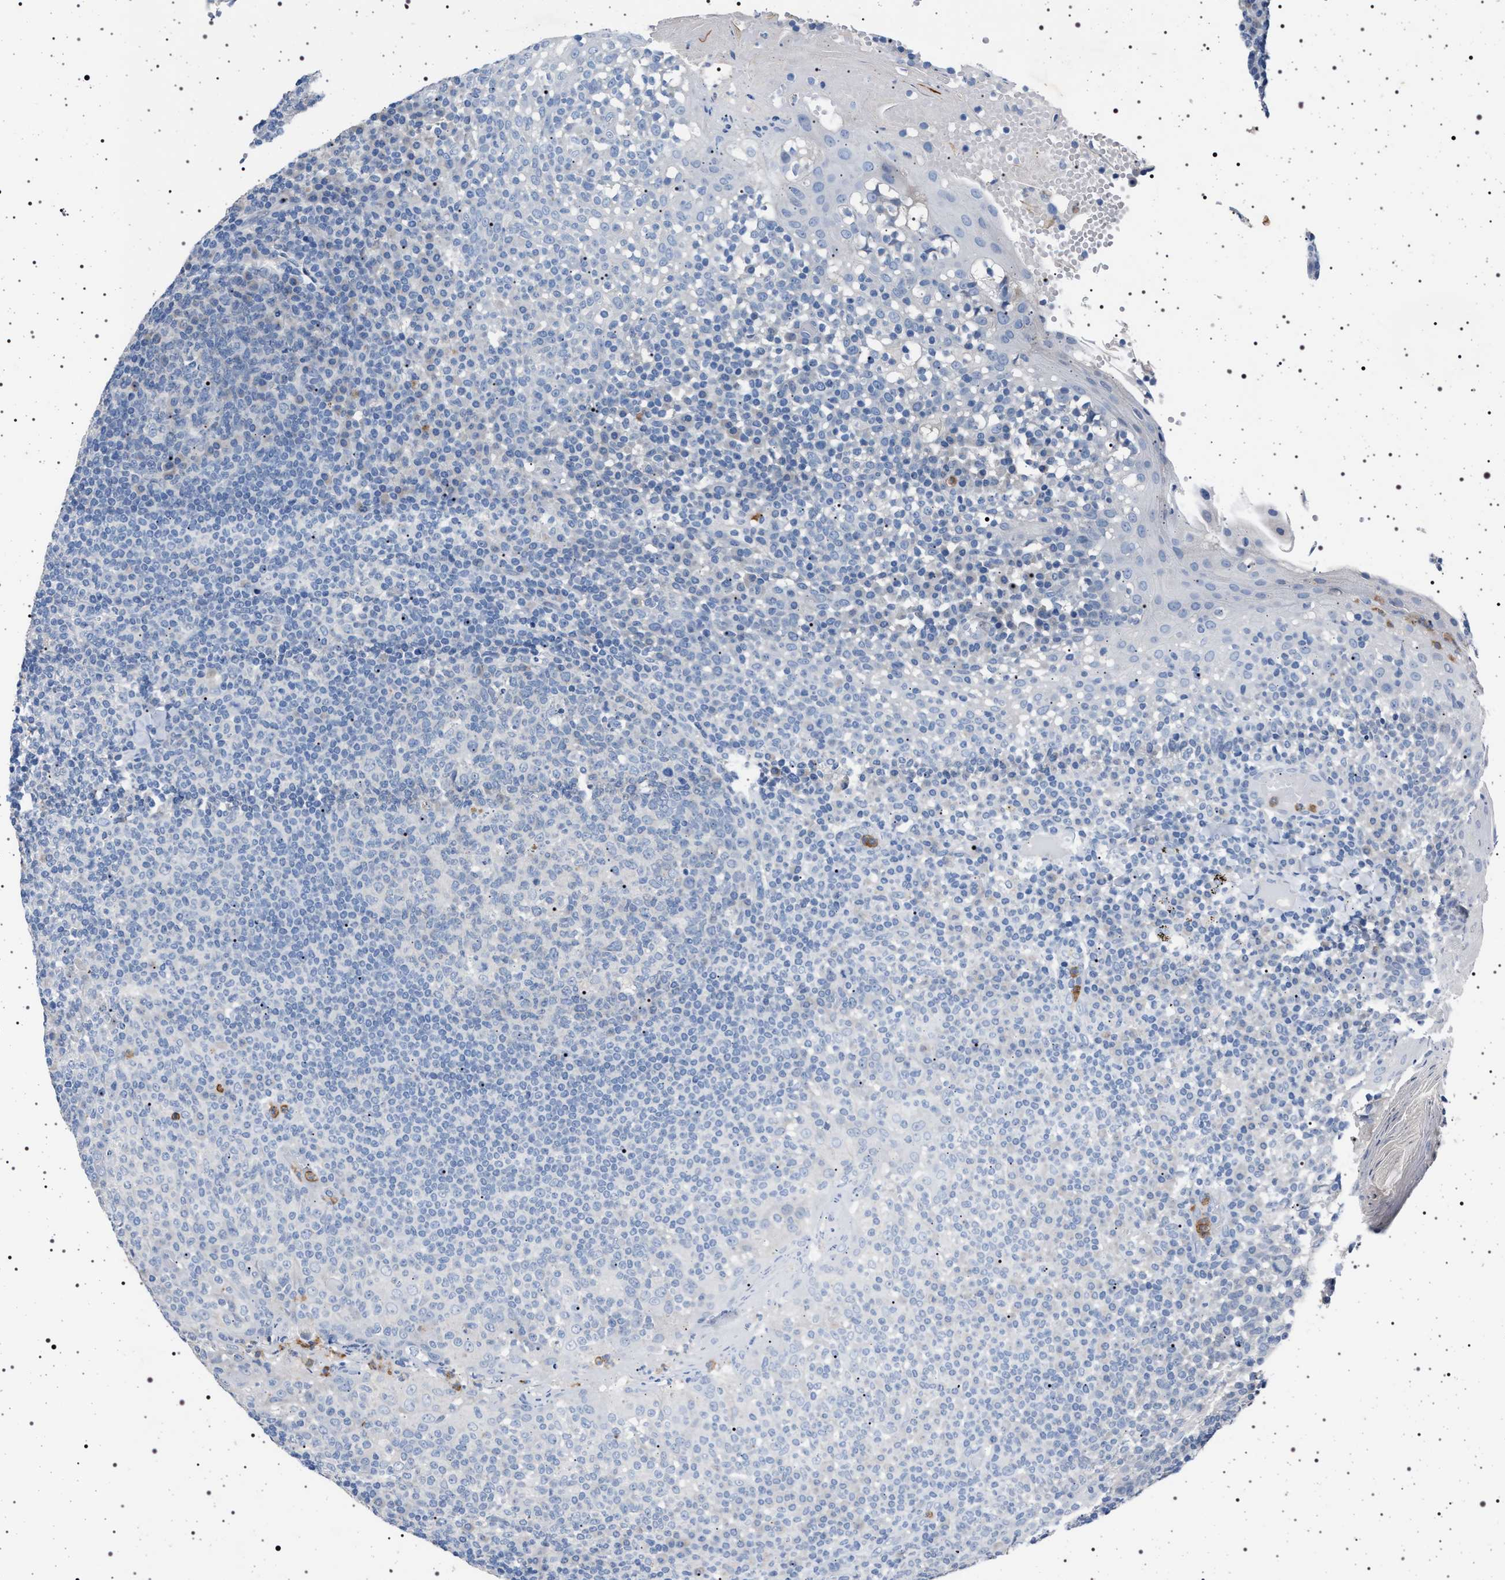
{"staining": {"intensity": "negative", "quantity": "none", "location": "none"}, "tissue": "tonsil", "cell_type": "Germinal center cells", "image_type": "normal", "snomed": [{"axis": "morphology", "description": "Normal tissue, NOS"}, {"axis": "topography", "description": "Tonsil"}], "caption": "Tonsil stained for a protein using IHC shows no staining germinal center cells.", "gene": "NAT9", "patient": {"sex": "female", "age": 19}}